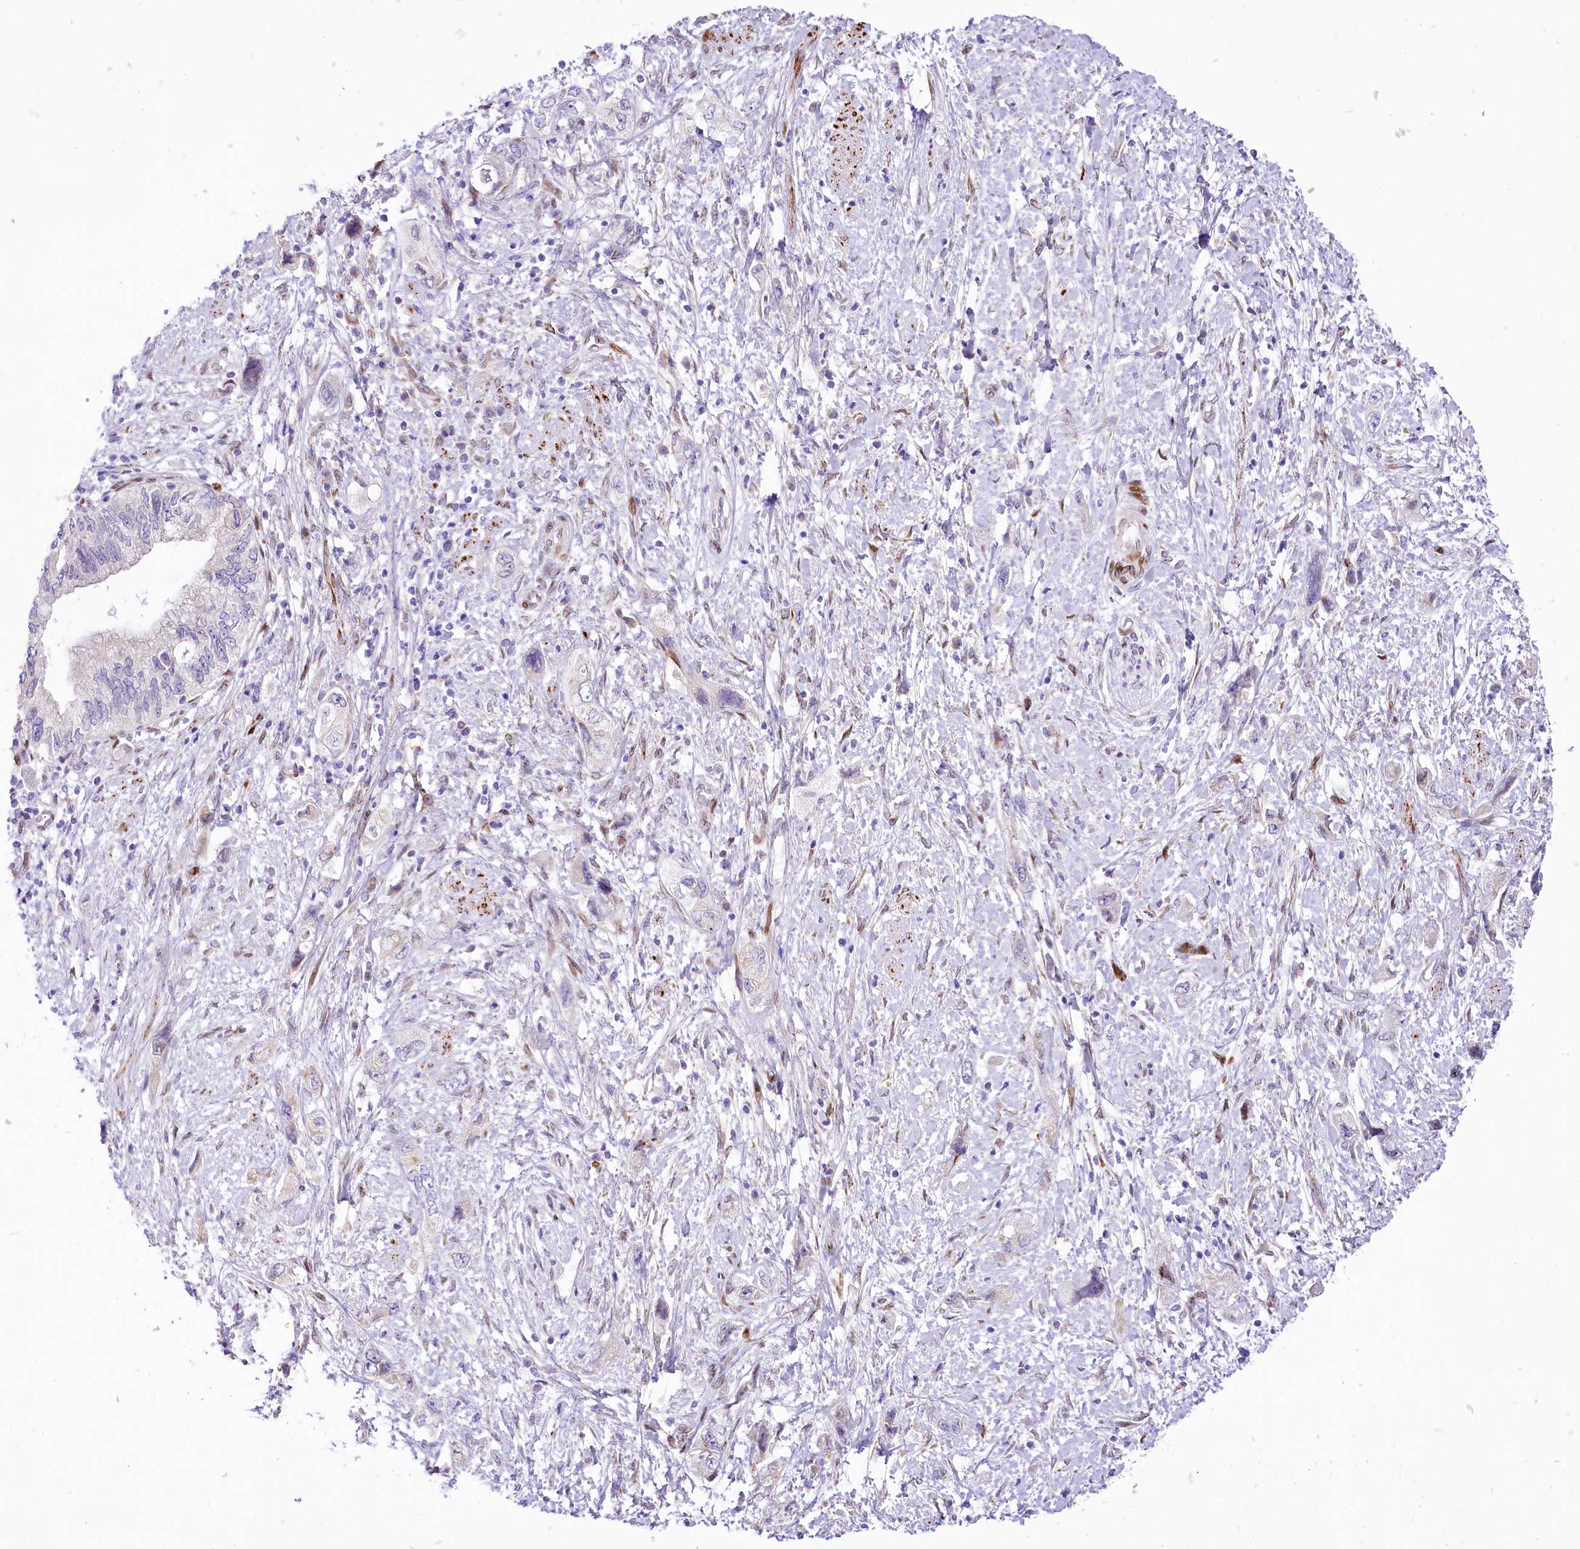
{"staining": {"intensity": "negative", "quantity": "none", "location": "none"}, "tissue": "pancreatic cancer", "cell_type": "Tumor cells", "image_type": "cancer", "snomed": [{"axis": "morphology", "description": "Adenocarcinoma, NOS"}, {"axis": "topography", "description": "Pancreas"}], "caption": "DAB immunohistochemical staining of pancreatic cancer (adenocarcinoma) shows no significant positivity in tumor cells.", "gene": "PPIP5K2", "patient": {"sex": "female", "age": 73}}